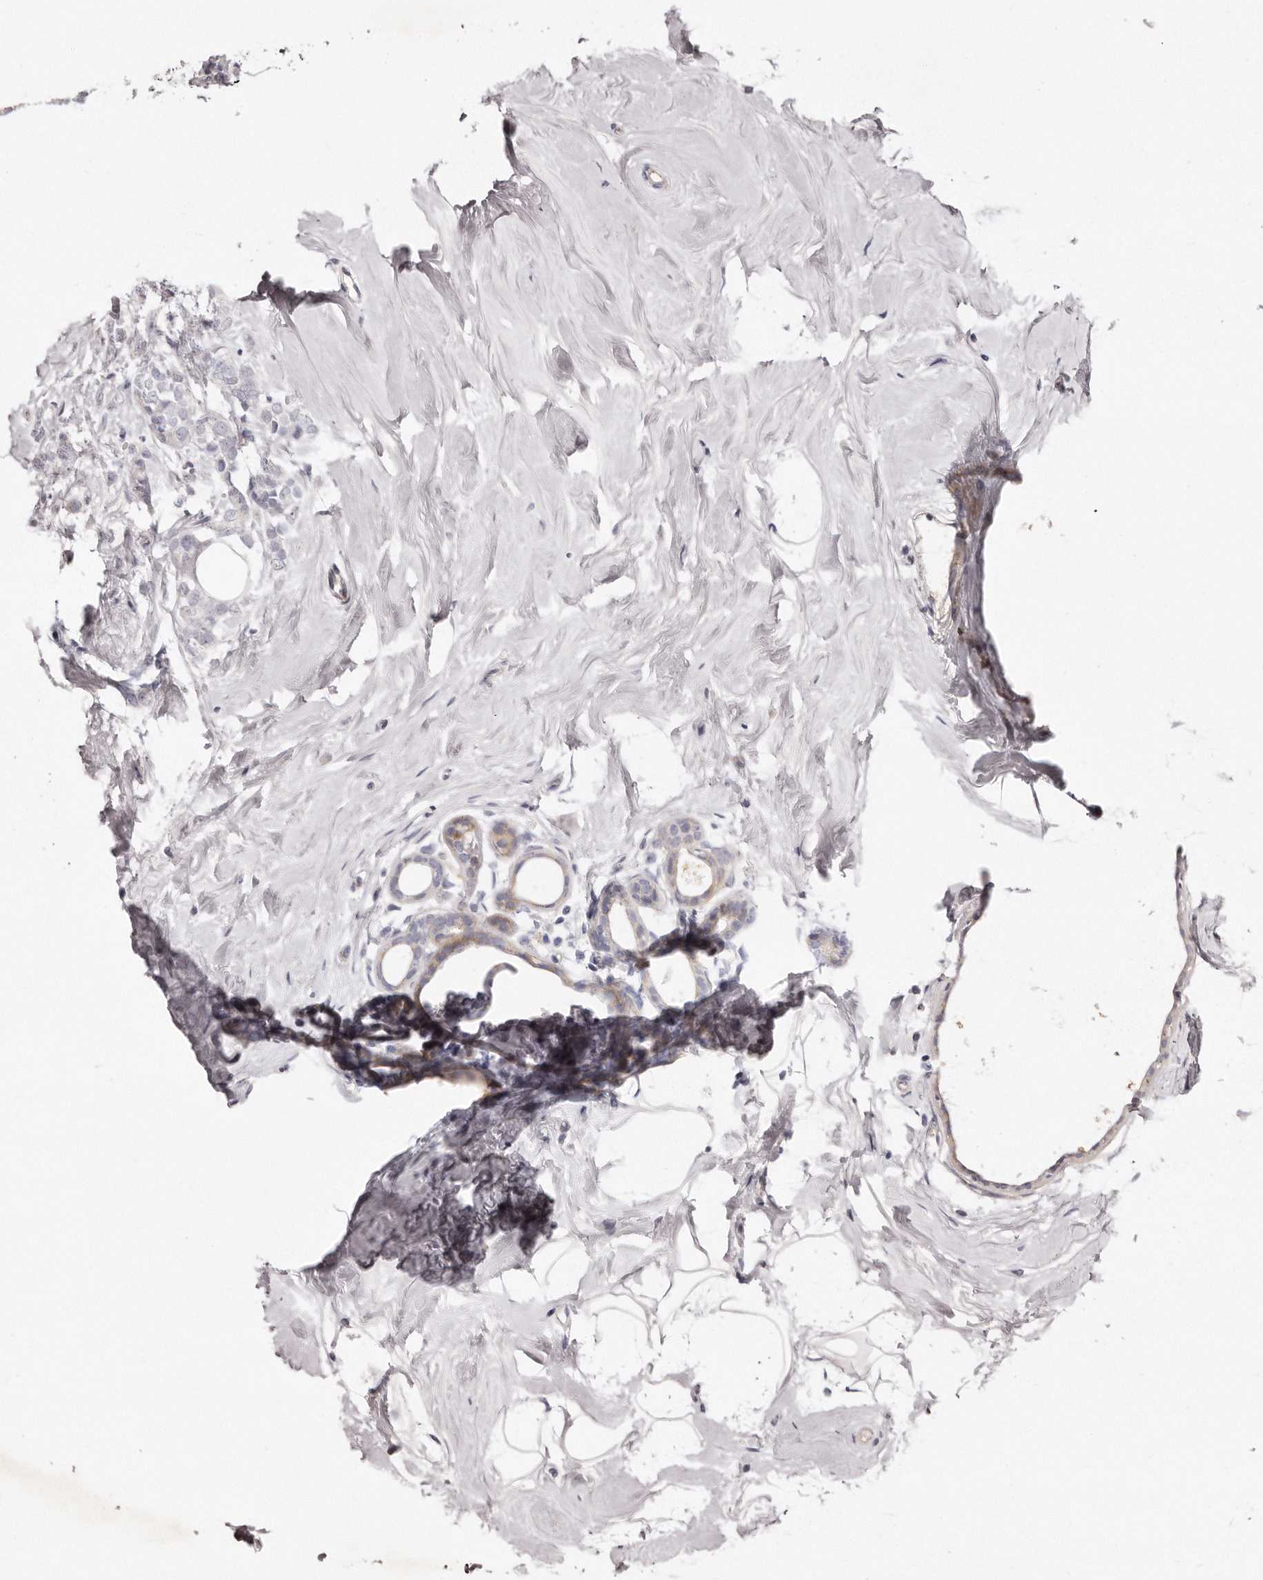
{"staining": {"intensity": "negative", "quantity": "none", "location": "none"}, "tissue": "breast cancer", "cell_type": "Tumor cells", "image_type": "cancer", "snomed": [{"axis": "morphology", "description": "Lobular carcinoma"}, {"axis": "topography", "description": "Breast"}], "caption": "Tumor cells are negative for brown protein staining in breast lobular carcinoma.", "gene": "PEG10", "patient": {"sex": "female", "age": 47}}